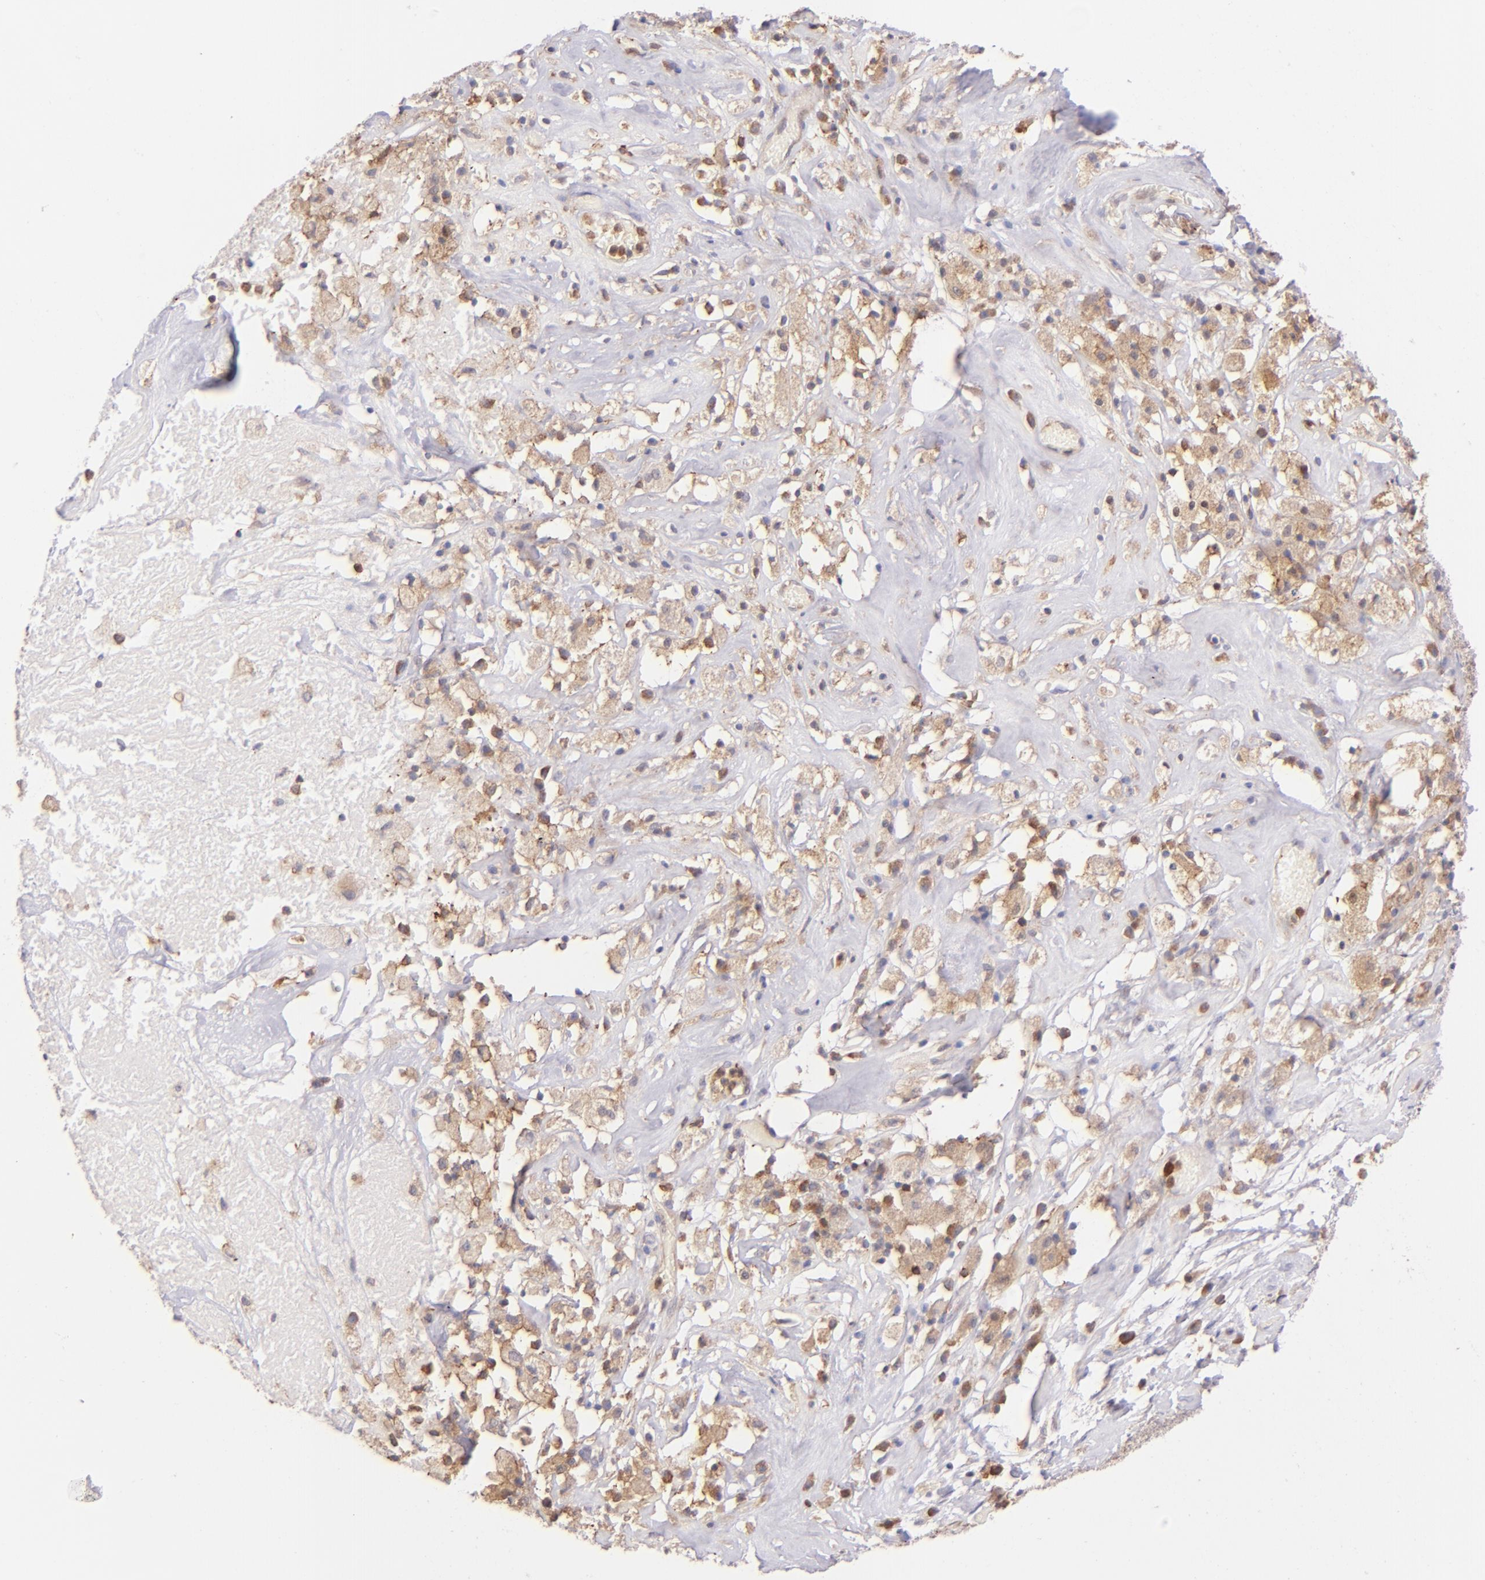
{"staining": {"intensity": "moderate", "quantity": ">75%", "location": "cytoplasmic/membranous"}, "tissue": "ovarian cancer", "cell_type": "Tumor cells", "image_type": "cancer", "snomed": [{"axis": "morphology", "description": "Normal tissue, NOS"}, {"axis": "morphology", "description": "Cystadenocarcinoma, serous, NOS"}, {"axis": "topography", "description": "Ovary"}], "caption": "A brown stain highlights moderate cytoplasmic/membranous positivity of a protein in serous cystadenocarcinoma (ovarian) tumor cells.", "gene": "BTK", "patient": {"sex": "female", "age": 62}}